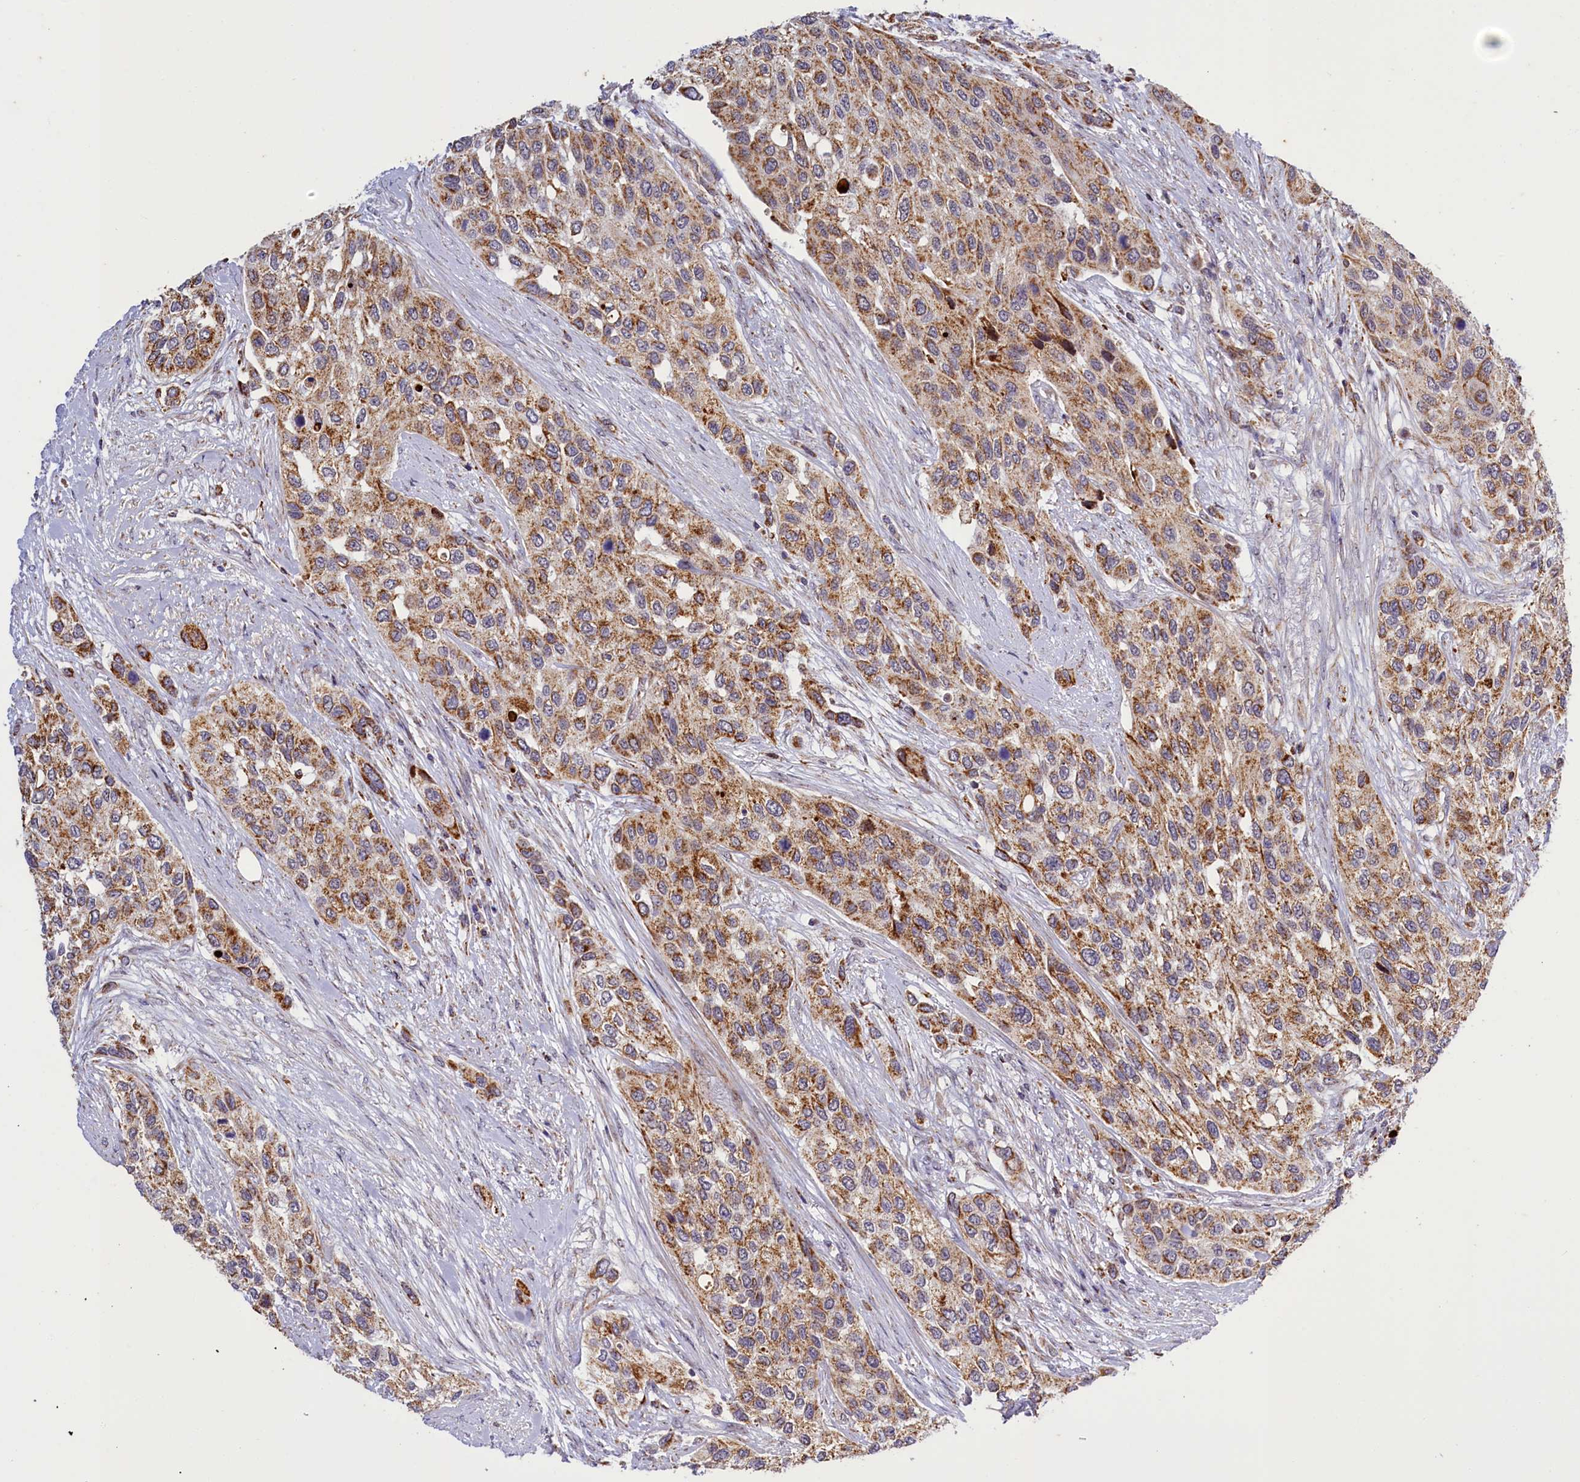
{"staining": {"intensity": "moderate", "quantity": ">75%", "location": "cytoplasmic/membranous"}, "tissue": "urothelial cancer", "cell_type": "Tumor cells", "image_type": "cancer", "snomed": [{"axis": "morphology", "description": "Normal tissue, NOS"}, {"axis": "morphology", "description": "Urothelial carcinoma, High grade"}, {"axis": "topography", "description": "Vascular tissue"}, {"axis": "topography", "description": "Urinary bladder"}], "caption": "Urothelial carcinoma (high-grade) tissue exhibits moderate cytoplasmic/membranous expression in approximately >75% of tumor cells", "gene": "DYNC2H1", "patient": {"sex": "female", "age": 56}}